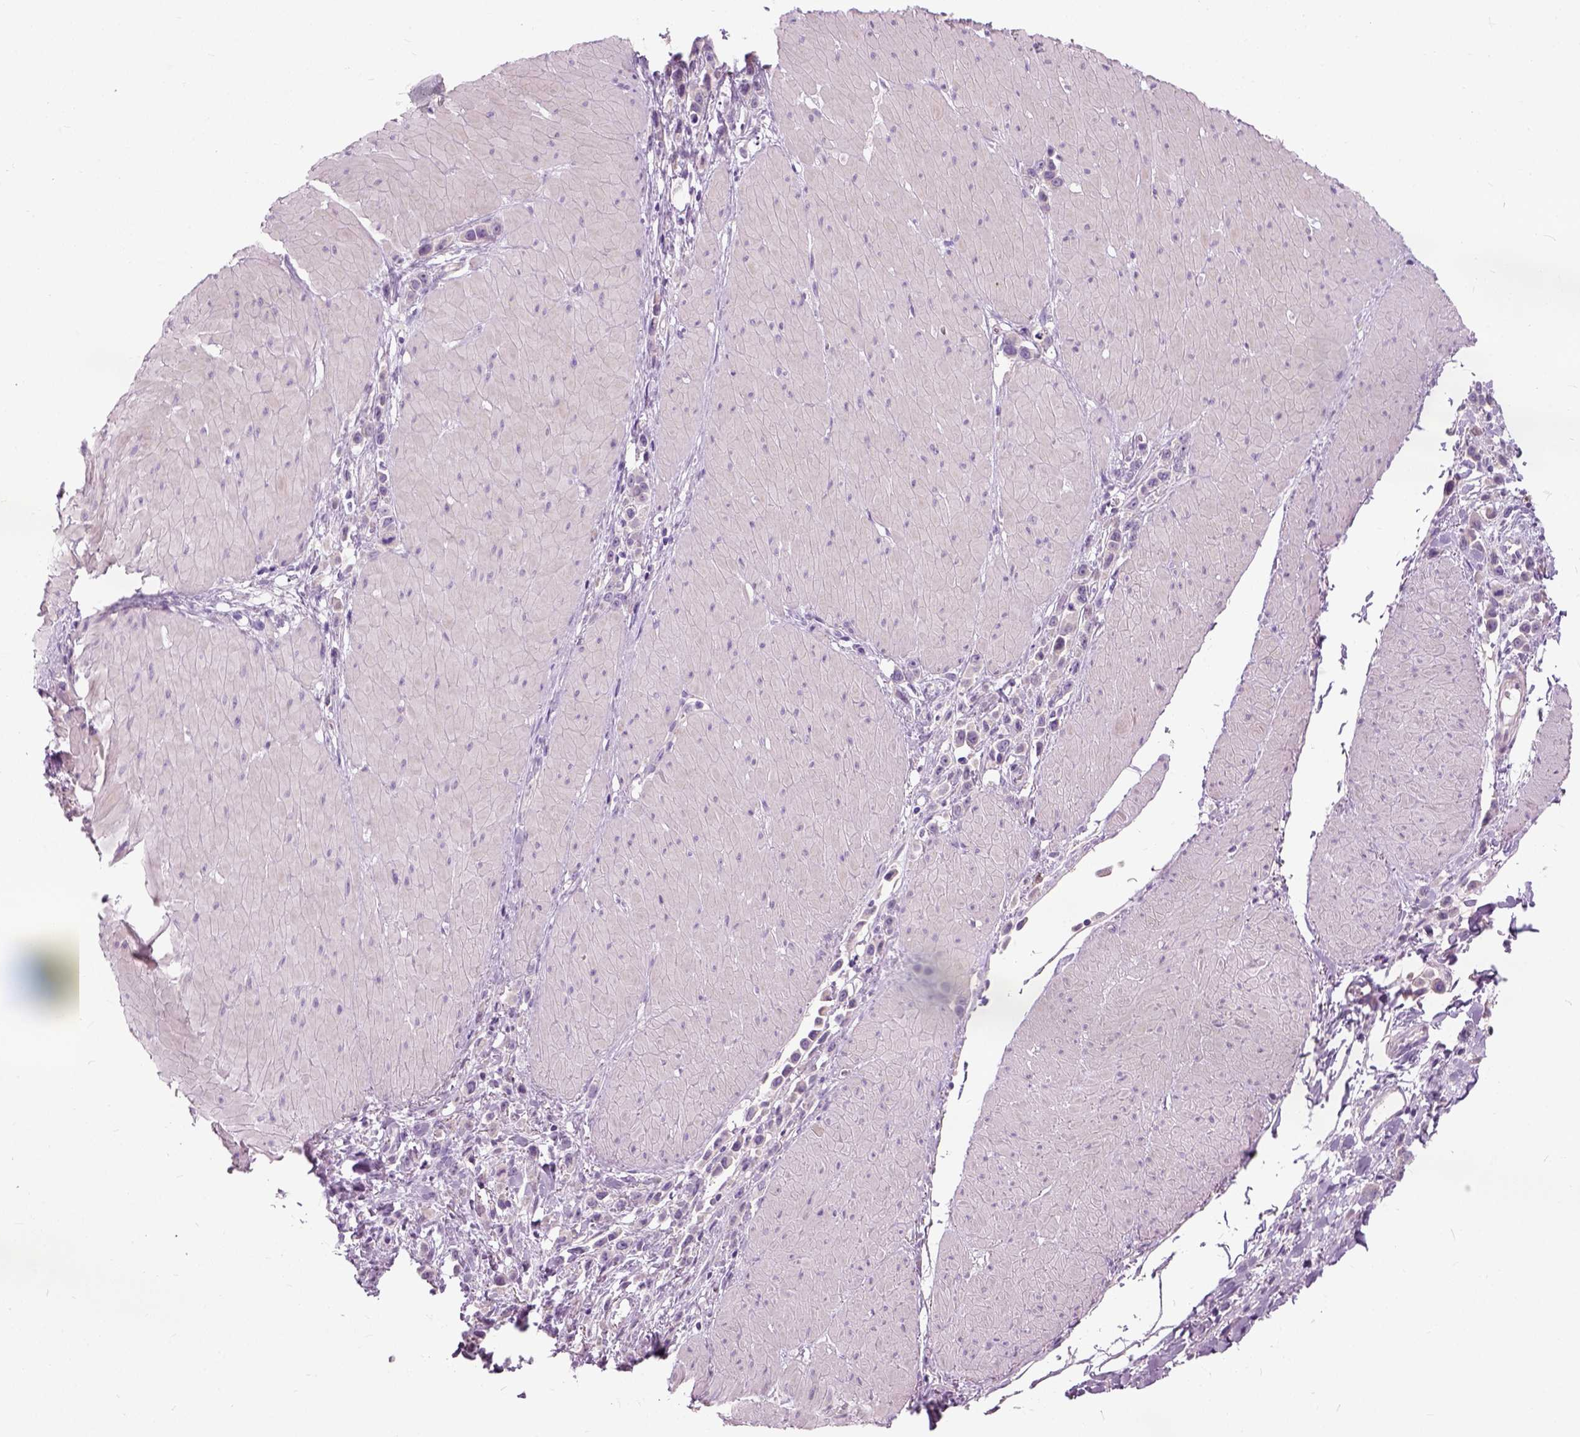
{"staining": {"intensity": "negative", "quantity": "none", "location": "none"}, "tissue": "stomach cancer", "cell_type": "Tumor cells", "image_type": "cancer", "snomed": [{"axis": "morphology", "description": "Adenocarcinoma, NOS"}, {"axis": "topography", "description": "Stomach"}], "caption": "Histopathology image shows no significant protein positivity in tumor cells of stomach cancer (adenocarcinoma).", "gene": "TRIM72", "patient": {"sex": "male", "age": 47}}